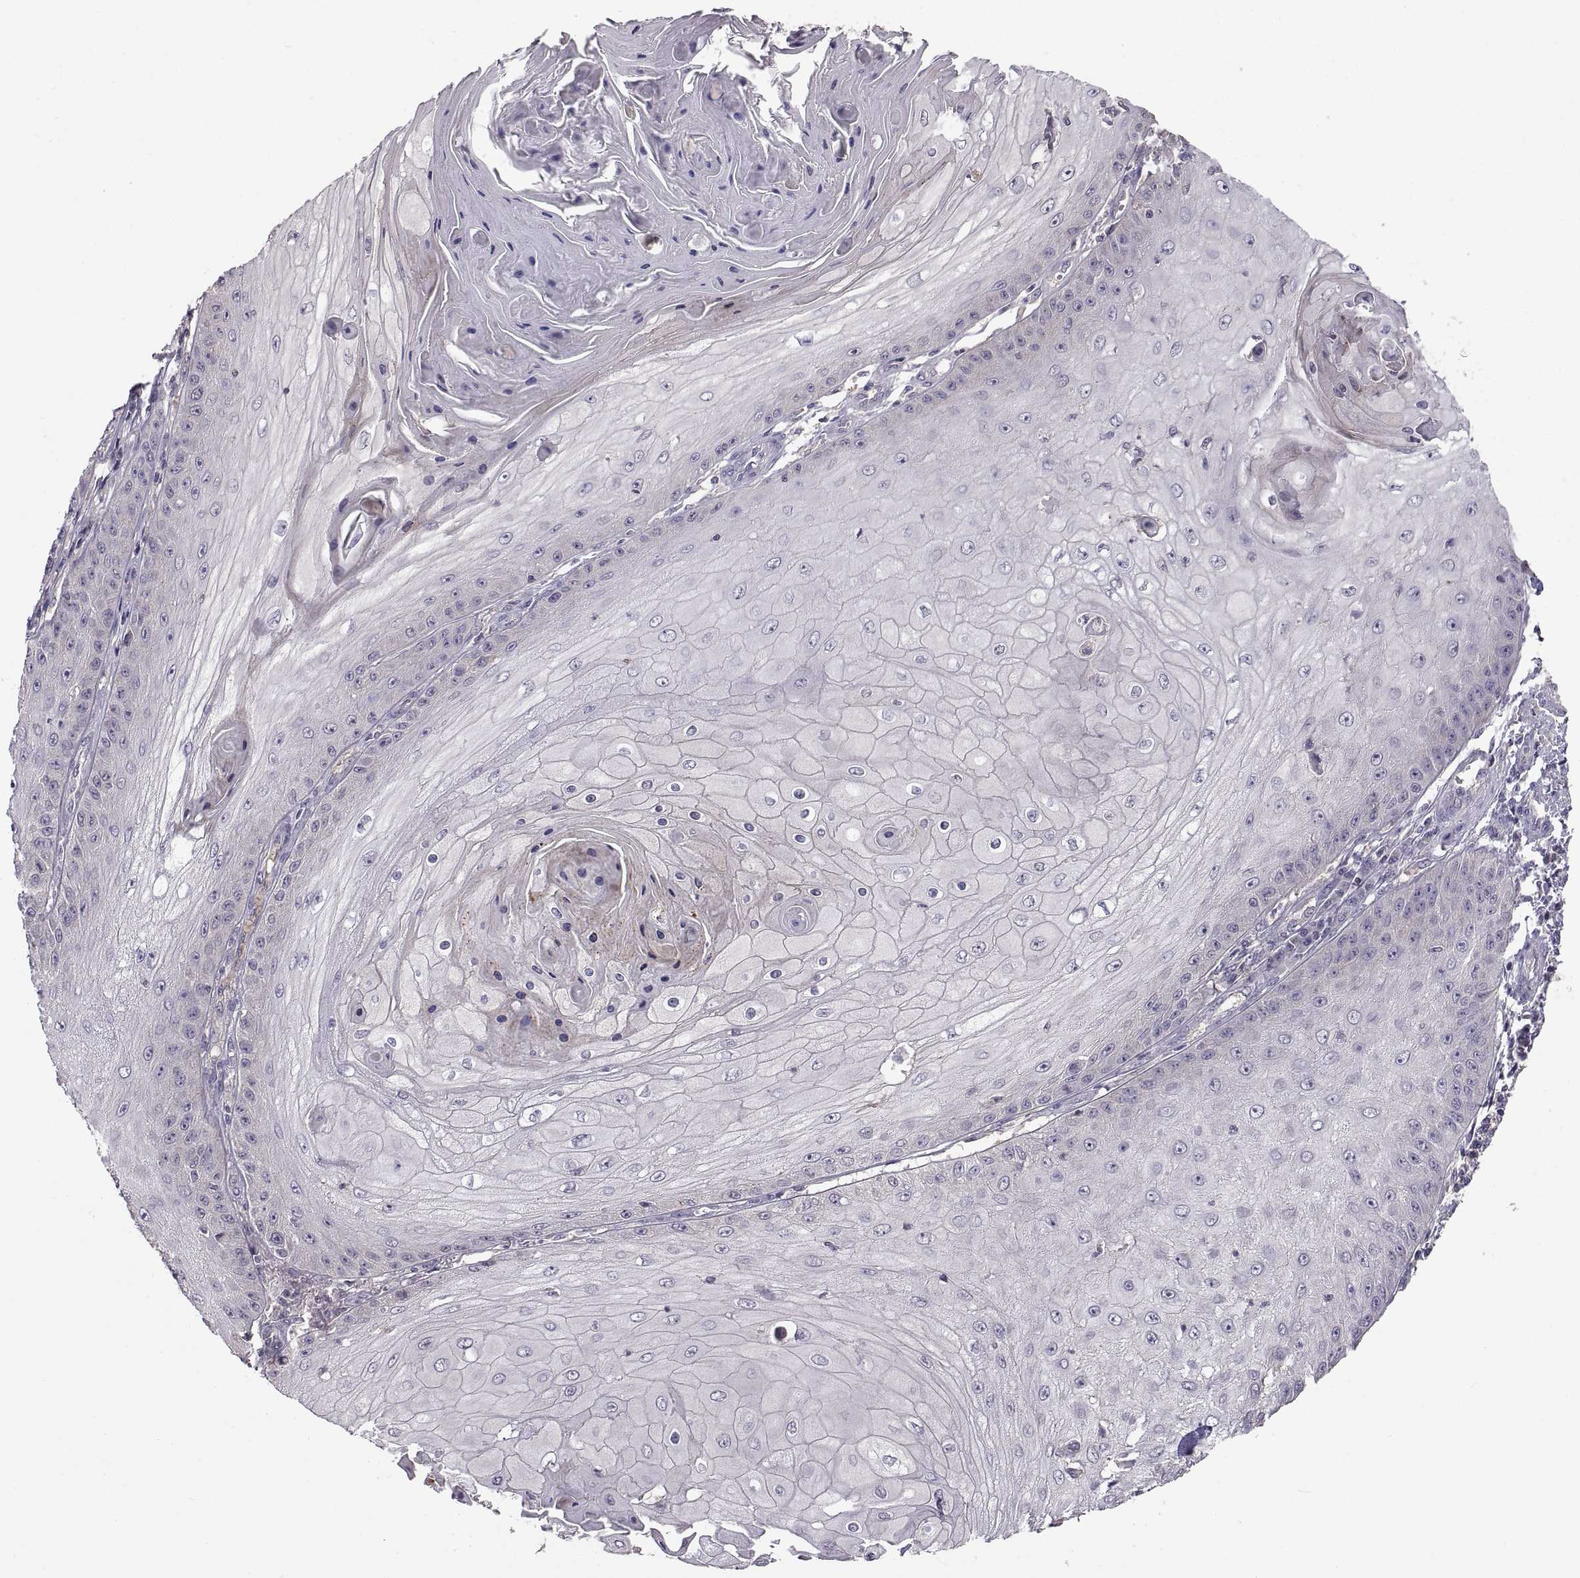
{"staining": {"intensity": "negative", "quantity": "none", "location": "none"}, "tissue": "skin cancer", "cell_type": "Tumor cells", "image_type": "cancer", "snomed": [{"axis": "morphology", "description": "Squamous cell carcinoma, NOS"}, {"axis": "topography", "description": "Skin"}], "caption": "Immunohistochemistry image of neoplastic tissue: skin cancer stained with DAB (3,3'-diaminobenzidine) exhibits no significant protein positivity in tumor cells.", "gene": "NMNAT2", "patient": {"sex": "male", "age": 70}}